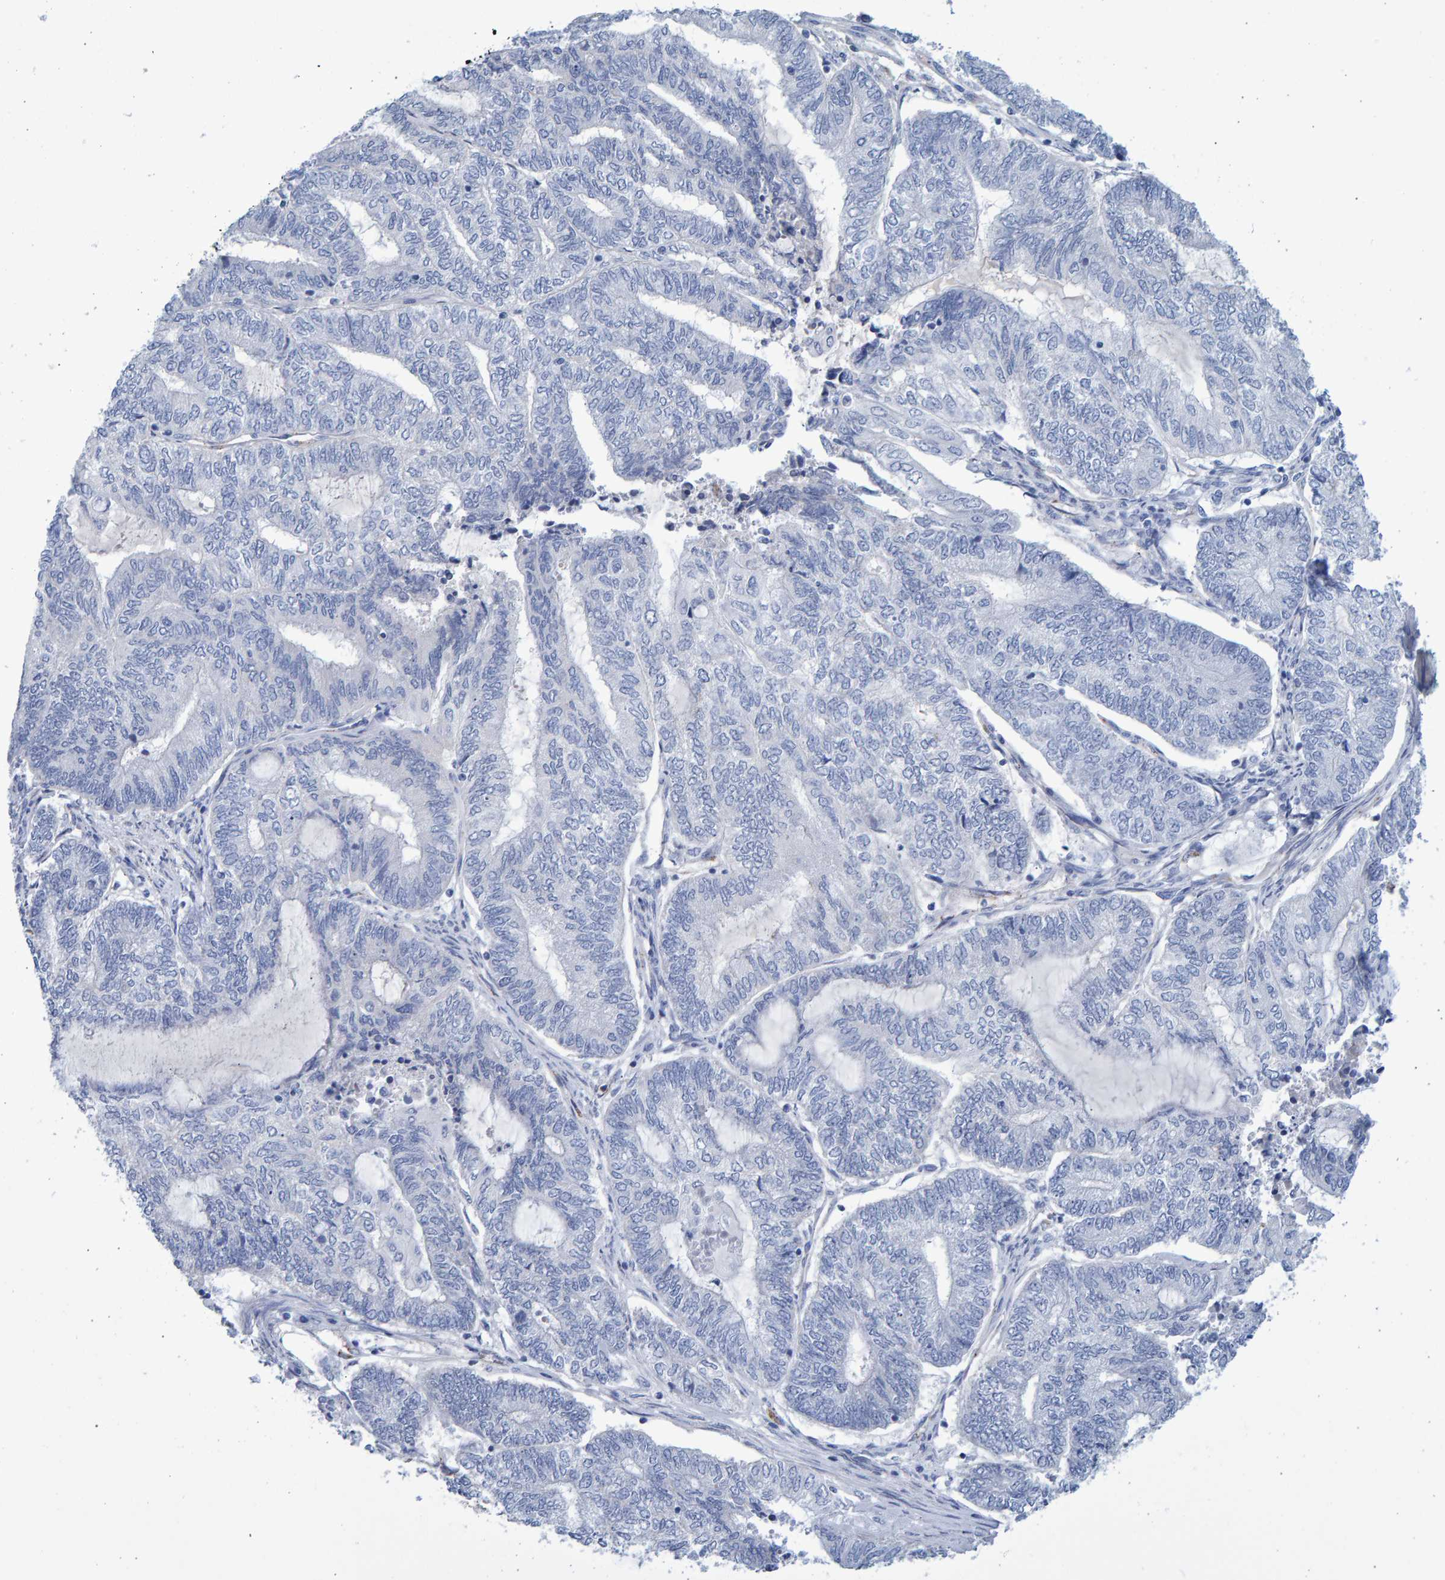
{"staining": {"intensity": "negative", "quantity": "none", "location": "none"}, "tissue": "endometrial cancer", "cell_type": "Tumor cells", "image_type": "cancer", "snomed": [{"axis": "morphology", "description": "Adenocarcinoma, NOS"}, {"axis": "topography", "description": "Uterus"}, {"axis": "topography", "description": "Endometrium"}], "caption": "Immunohistochemical staining of endometrial cancer (adenocarcinoma) shows no significant expression in tumor cells.", "gene": "SLC34A3", "patient": {"sex": "female", "age": 70}}